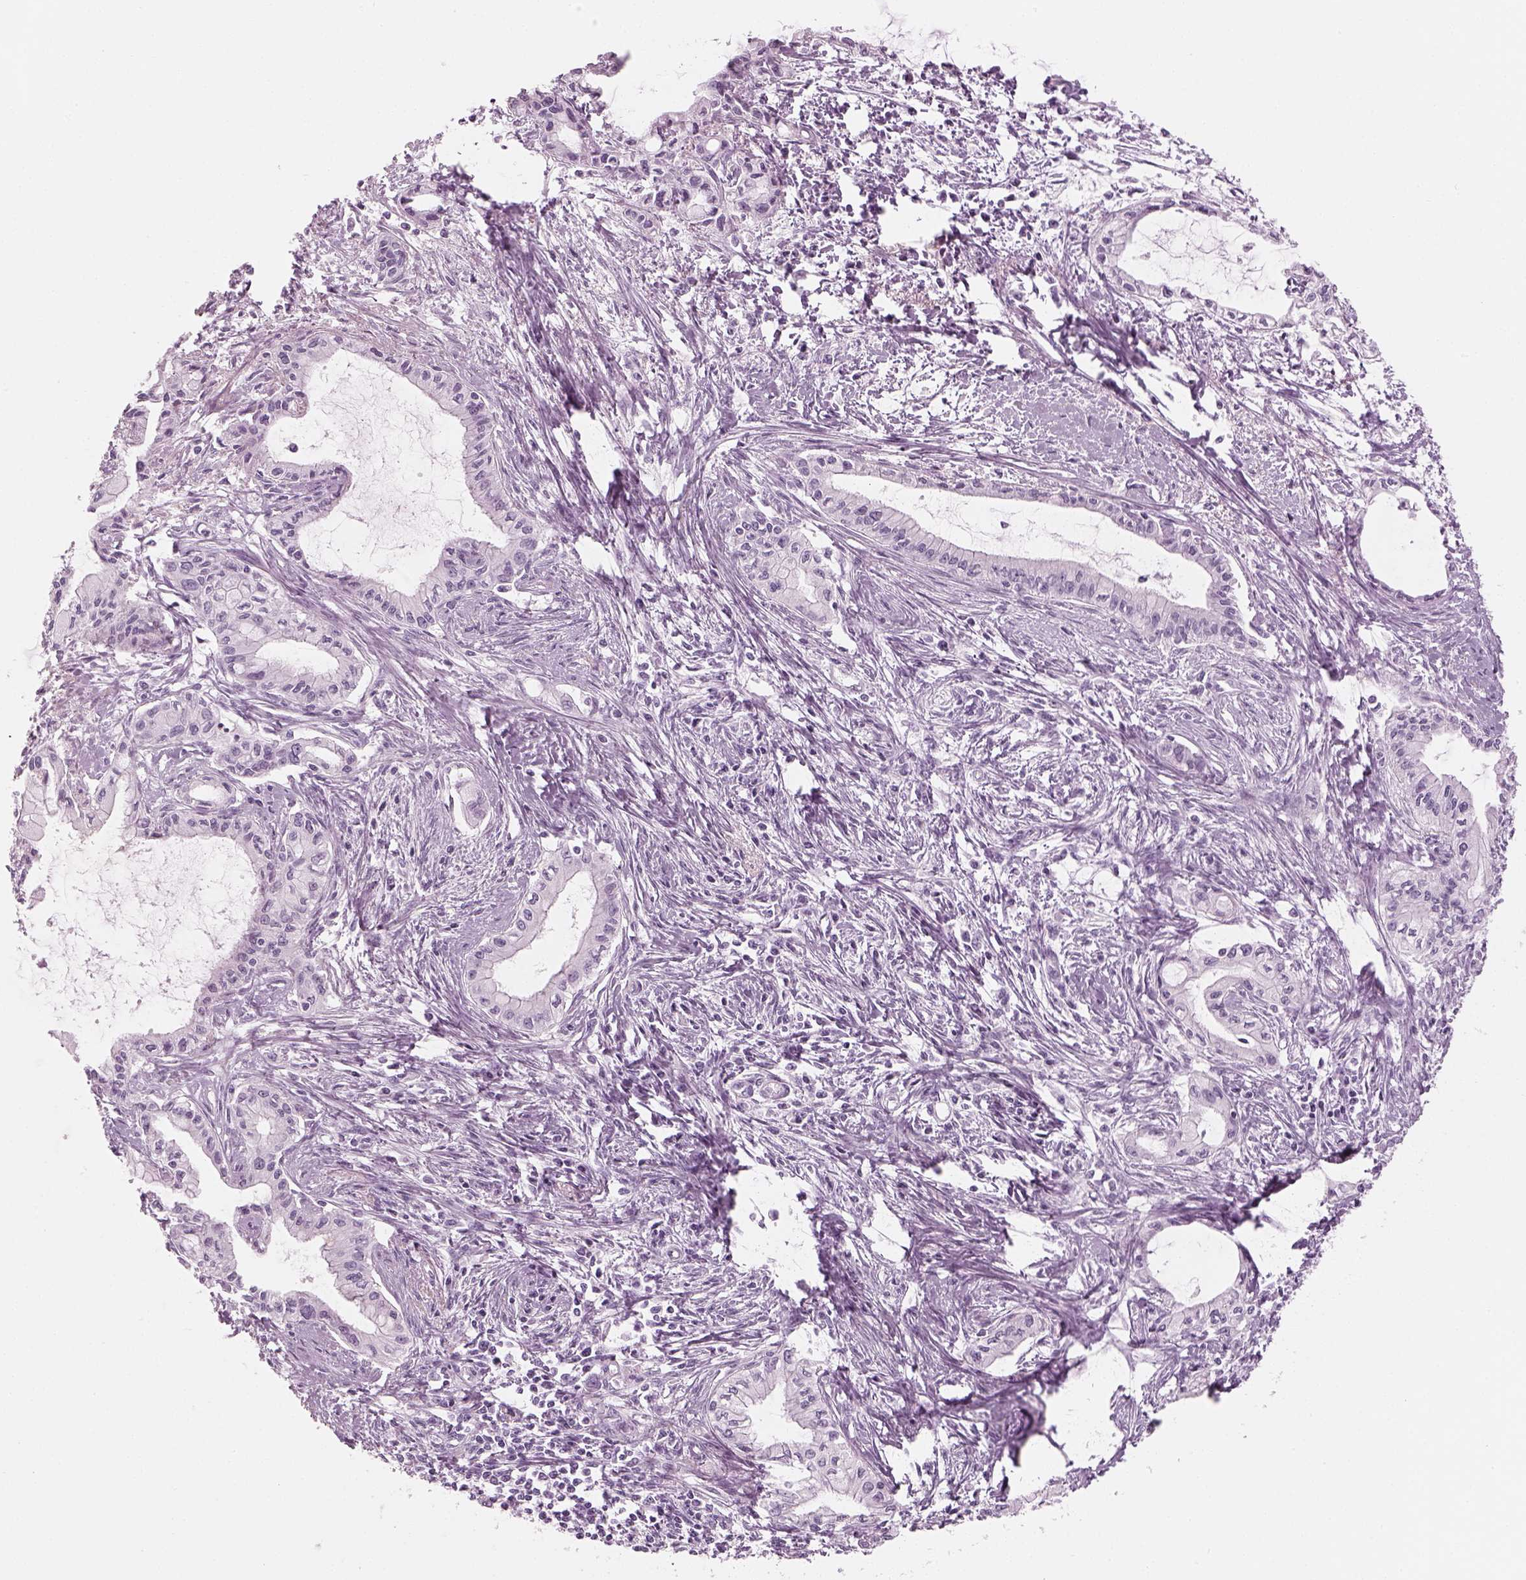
{"staining": {"intensity": "negative", "quantity": "none", "location": "none"}, "tissue": "pancreatic cancer", "cell_type": "Tumor cells", "image_type": "cancer", "snomed": [{"axis": "morphology", "description": "Adenocarcinoma, NOS"}, {"axis": "topography", "description": "Pancreas"}], "caption": "Tumor cells show no significant protein positivity in pancreatic cancer (adenocarcinoma).", "gene": "SAG", "patient": {"sex": "male", "age": 48}}